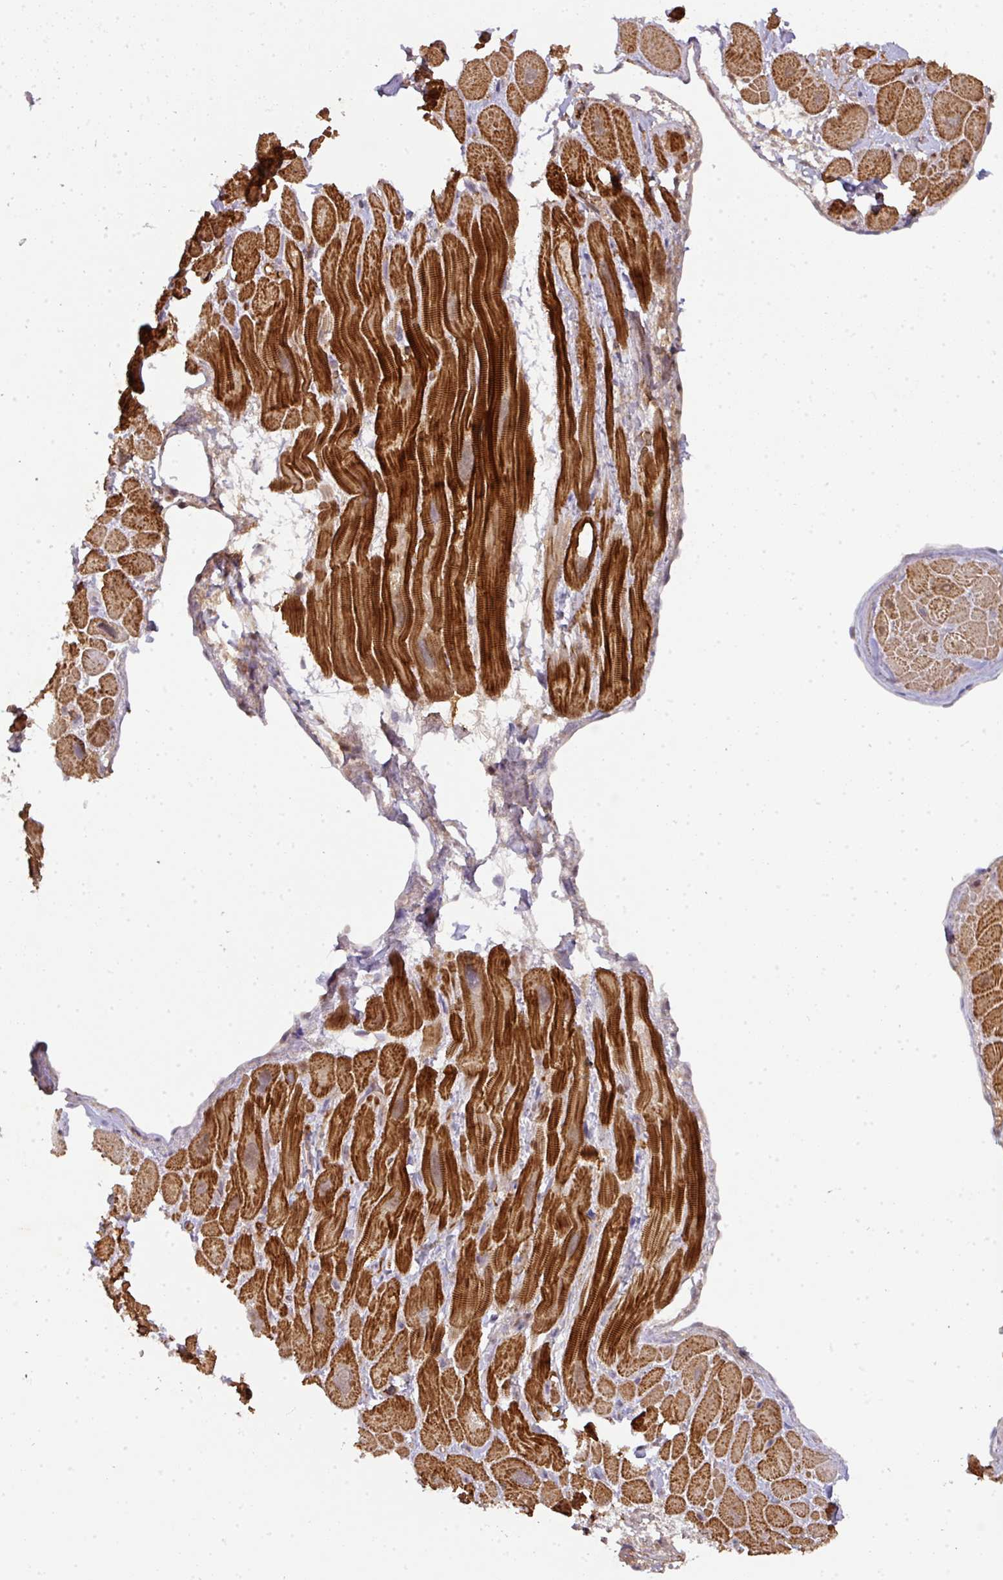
{"staining": {"intensity": "strong", "quantity": "25%-75%", "location": "cytoplasmic/membranous"}, "tissue": "heart muscle", "cell_type": "Cardiomyocytes", "image_type": "normal", "snomed": [{"axis": "morphology", "description": "Normal tissue, NOS"}, {"axis": "topography", "description": "Heart"}], "caption": "Protein expression analysis of normal heart muscle reveals strong cytoplasmic/membranous staining in approximately 25%-75% of cardiomyocytes. (DAB (3,3'-diaminobenzidine) IHC, brown staining for protein, blue staining for nuclei).", "gene": "RANBP9", "patient": {"sex": "male", "age": 49}}